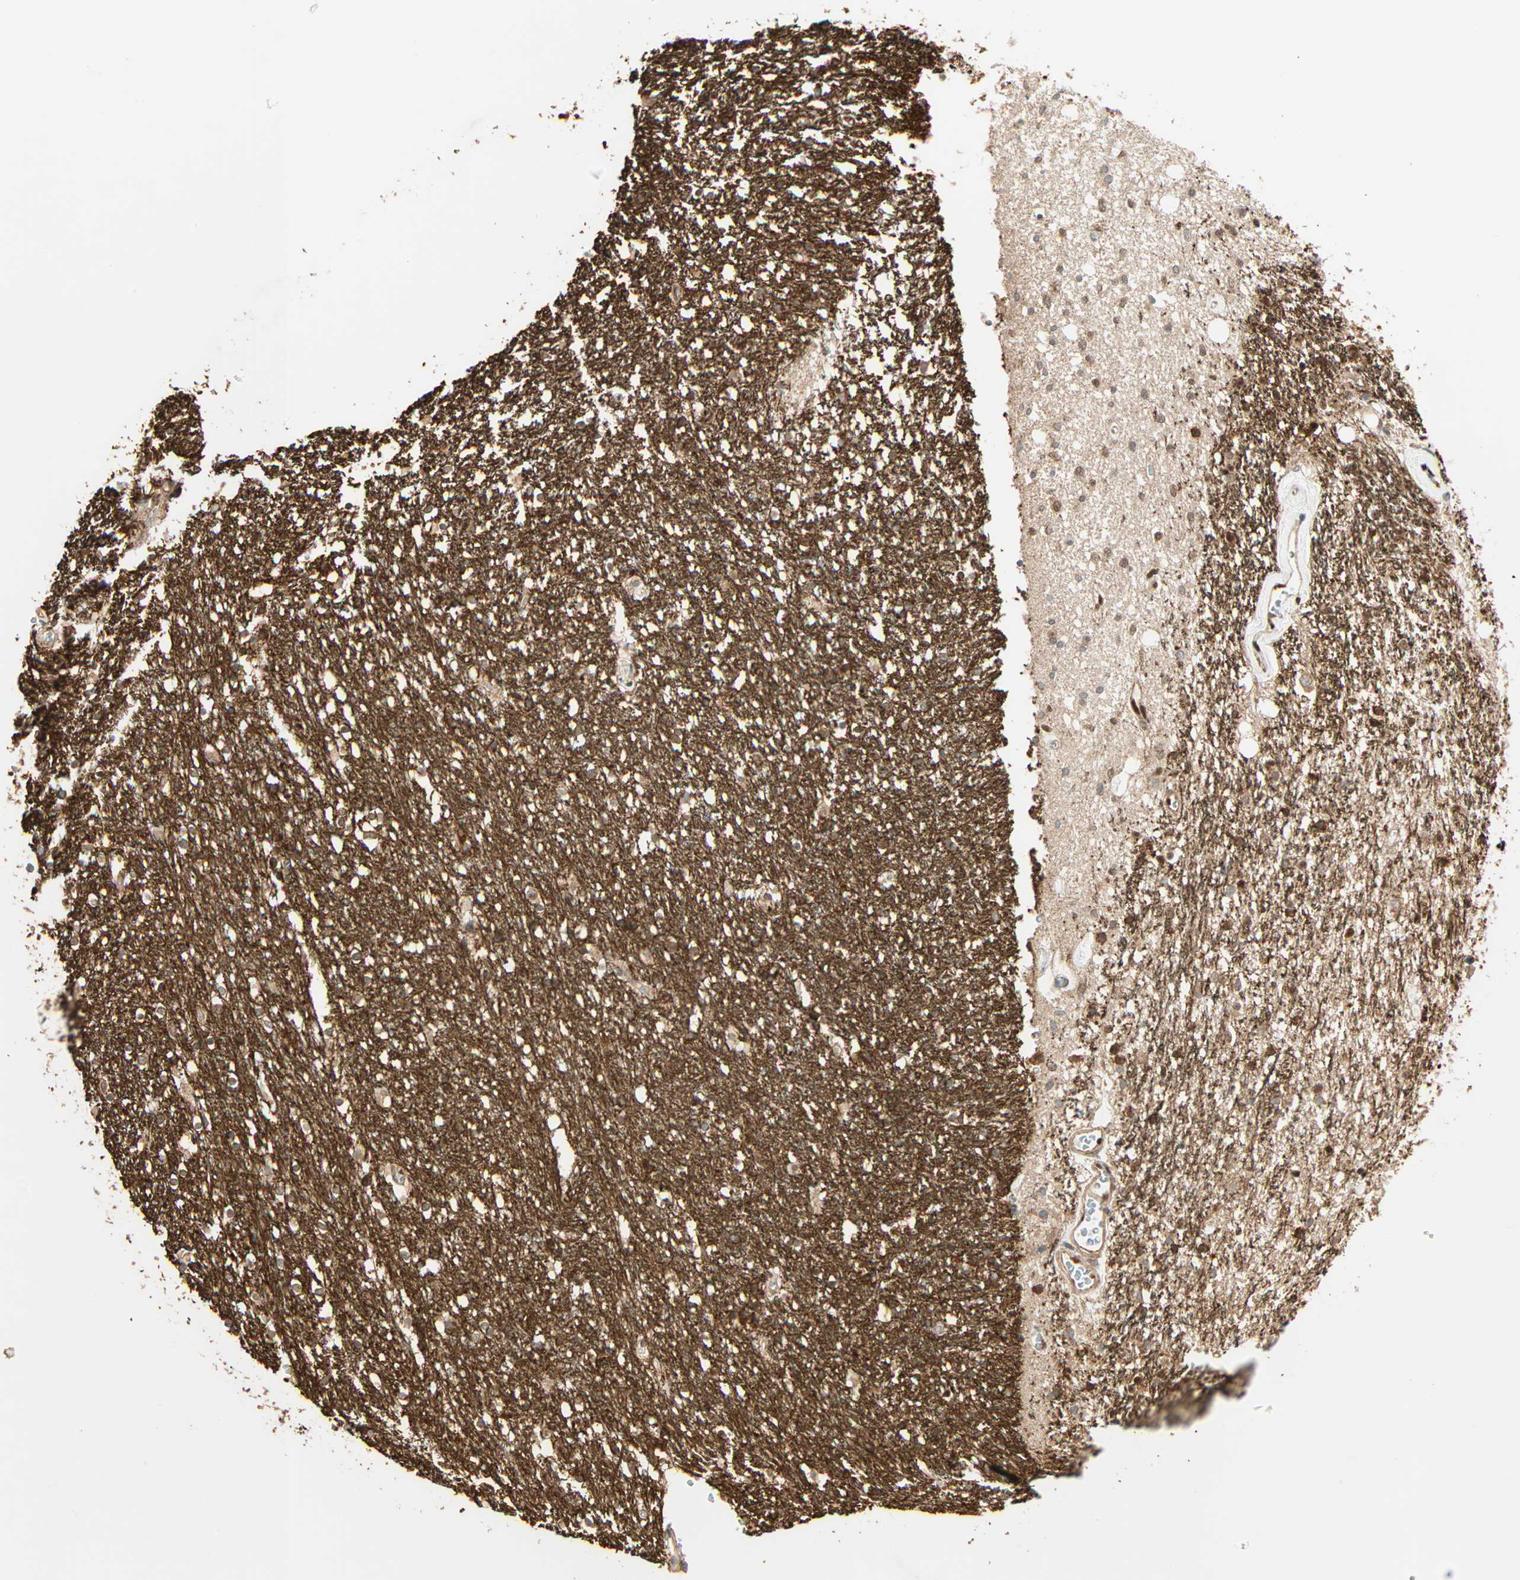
{"staining": {"intensity": "moderate", "quantity": ">75%", "location": "cytoplasmic/membranous"}, "tissue": "caudate", "cell_type": "Glial cells", "image_type": "normal", "snomed": [{"axis": "morphology", "description": "Normal tissue, NOS"}, {"axis": "topography", "description": "Lateral ventricle wall"}], "caption": "This histopathology image exhibits immunohistochemistry (IHC) staining of unremarkable caudate, with medium moderate cytoplasmic/membranous positivity in about >75% of glial cells.", "gene": "PNPLA6", "patient": {"sex": "female", "age": 54}}